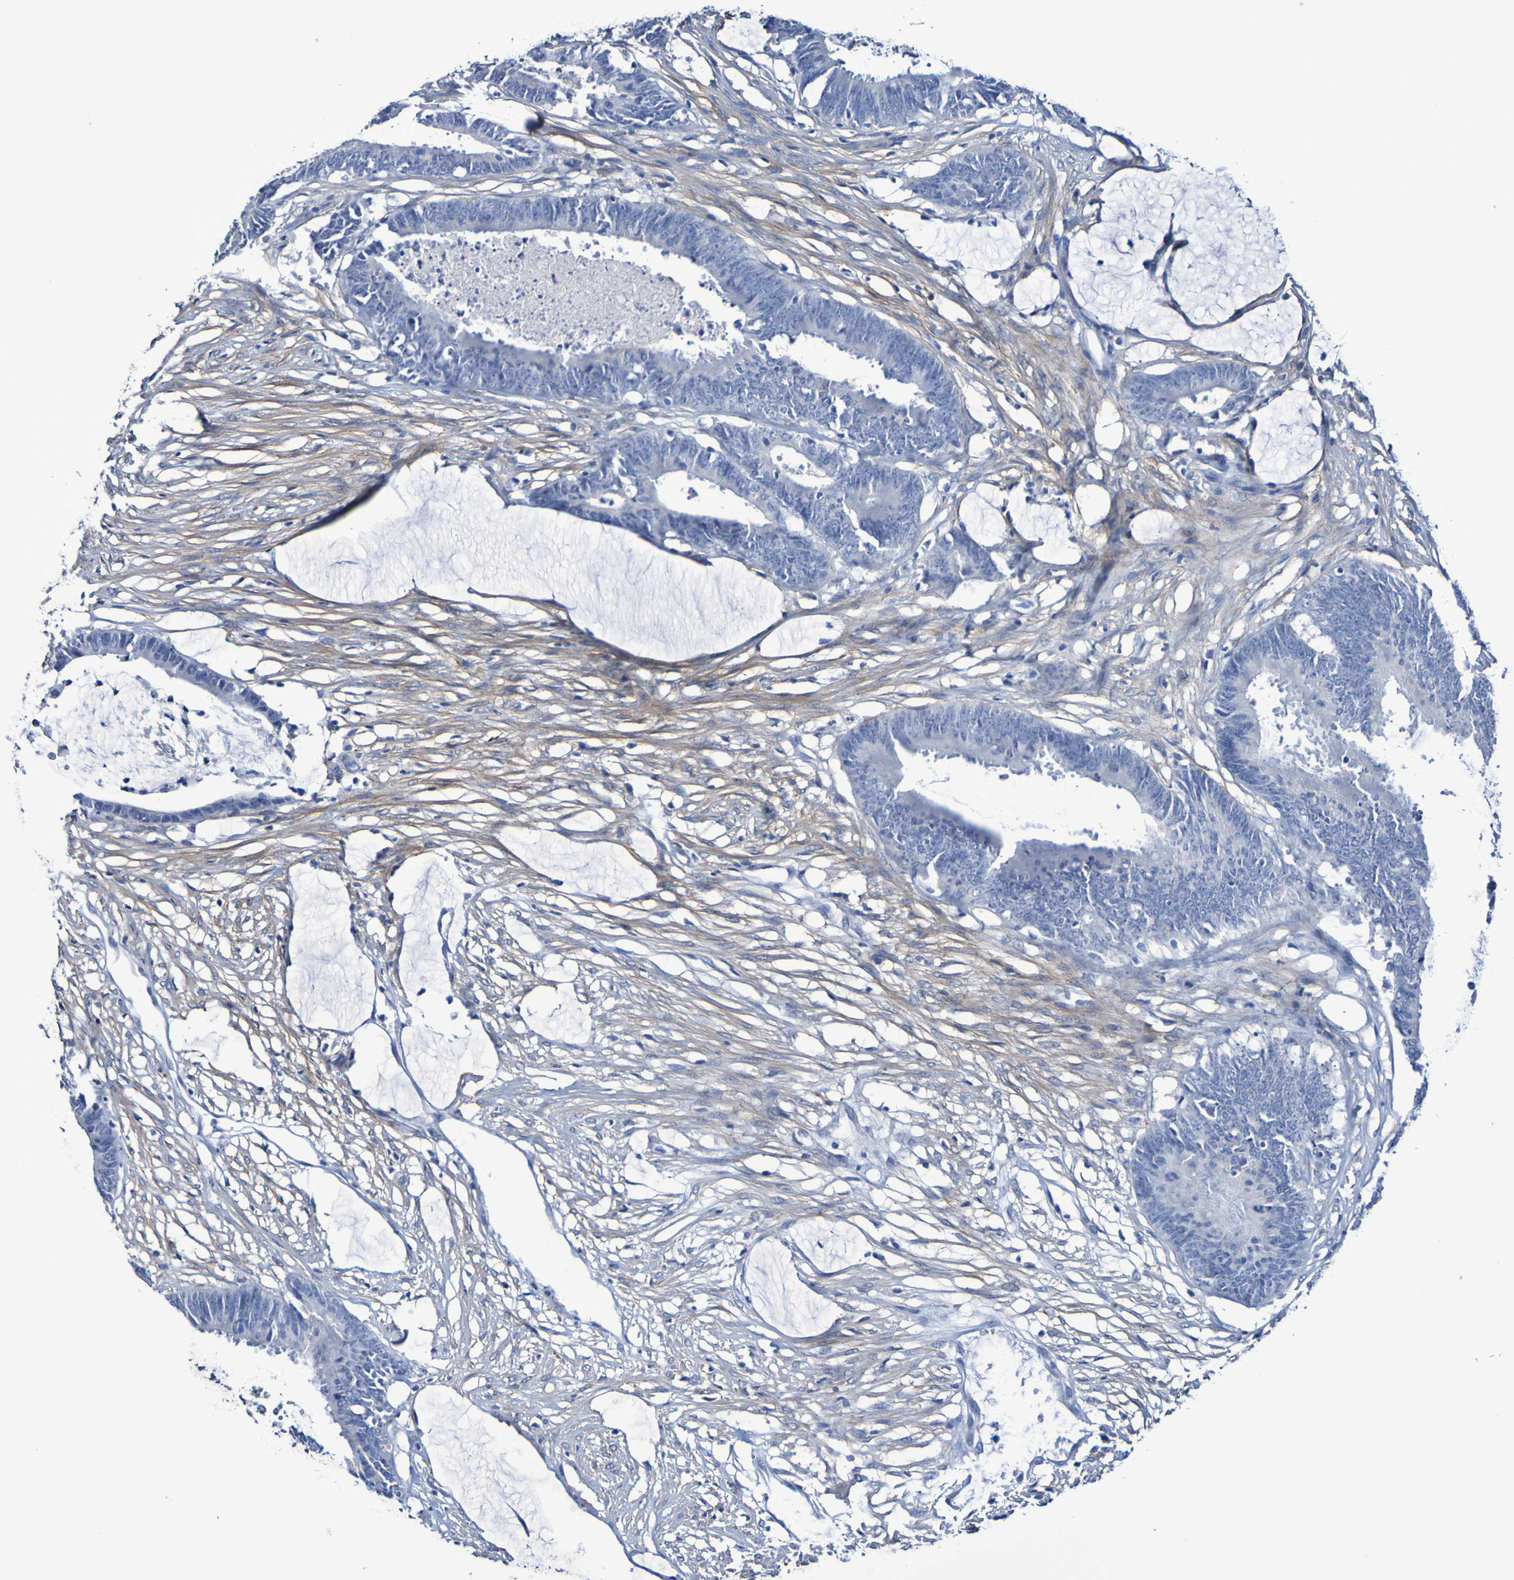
{"staining": {"intensity": "negative", "quantity": "none", "location": "none"}, "tissue": "colorectal cancer", "cell_type": "Tumor cells", "image_type": "cancer", "snomed": [{"axis": "morphology", "description": "Adenocarcinoma, NOS"}, {"axis": "topography", "description": "Rectum"}], "caption": "IHC micrograph of human adenocarcinoma (colorectal) stained for a protein (brown), which reveals no expression in tumor cells.", "gene": "SGCB", "patient": {"sex": "female", "age": 66}}